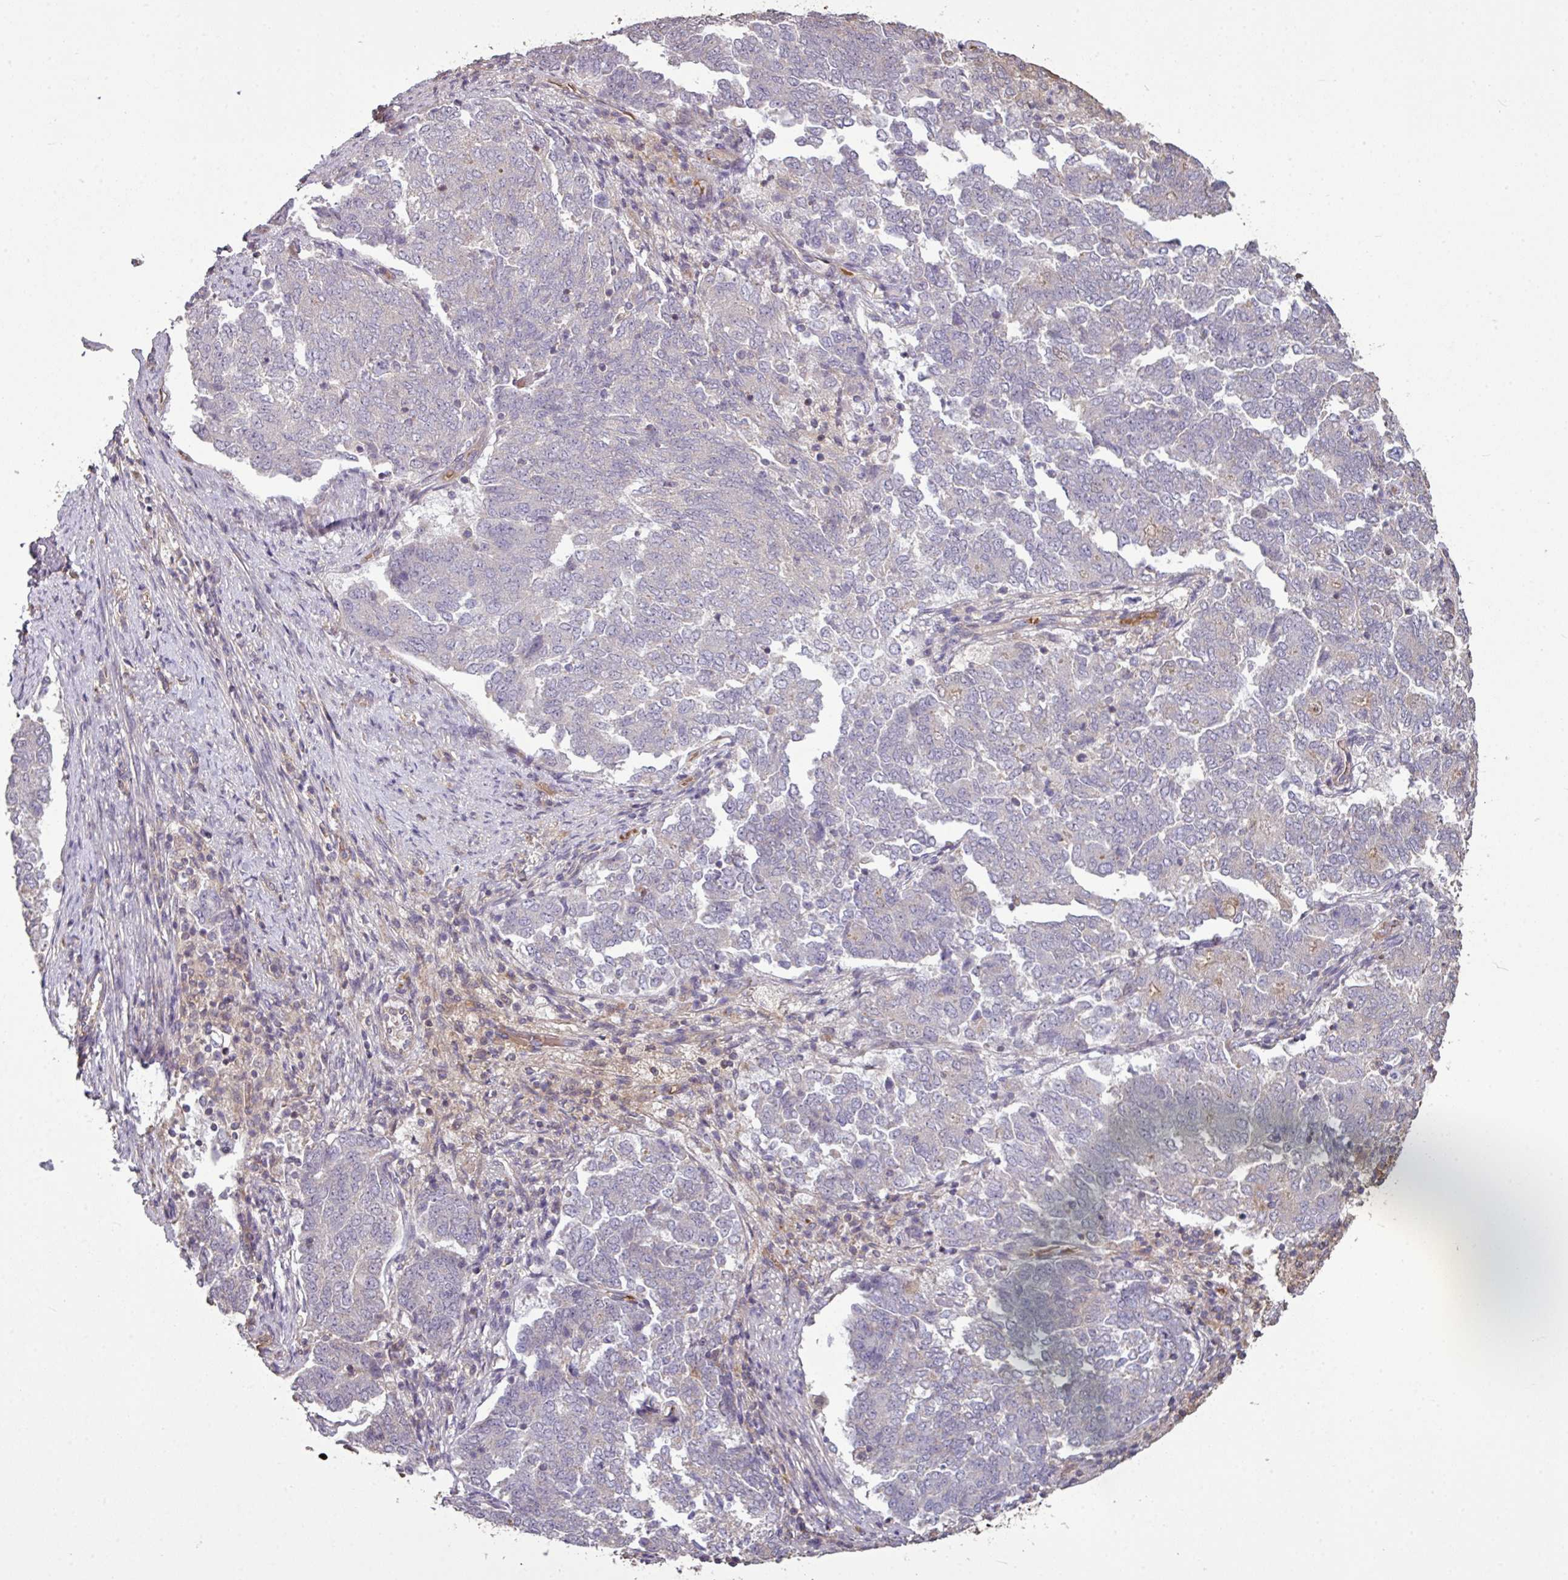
{"staining": {"intensity": "negative", "quantity": "none", "location": "none"}, "tissue": "endometrial cancer", "cell_type": "Tumor cells", "image_type": "cancer", "snomed": [{"axis": "morphology", "description": "Adenocarcinoma, NOS"}, {"axis": "topography", "description": "Endometrium"}], "caption": "High power microscopy image of an immunohistochemistry (IHC) histopathology image of endometrial cancer, revealing no significant expression in tumor cells.", "gene": "NHSL2", "patient": {"sex": "female", "age": 80}}